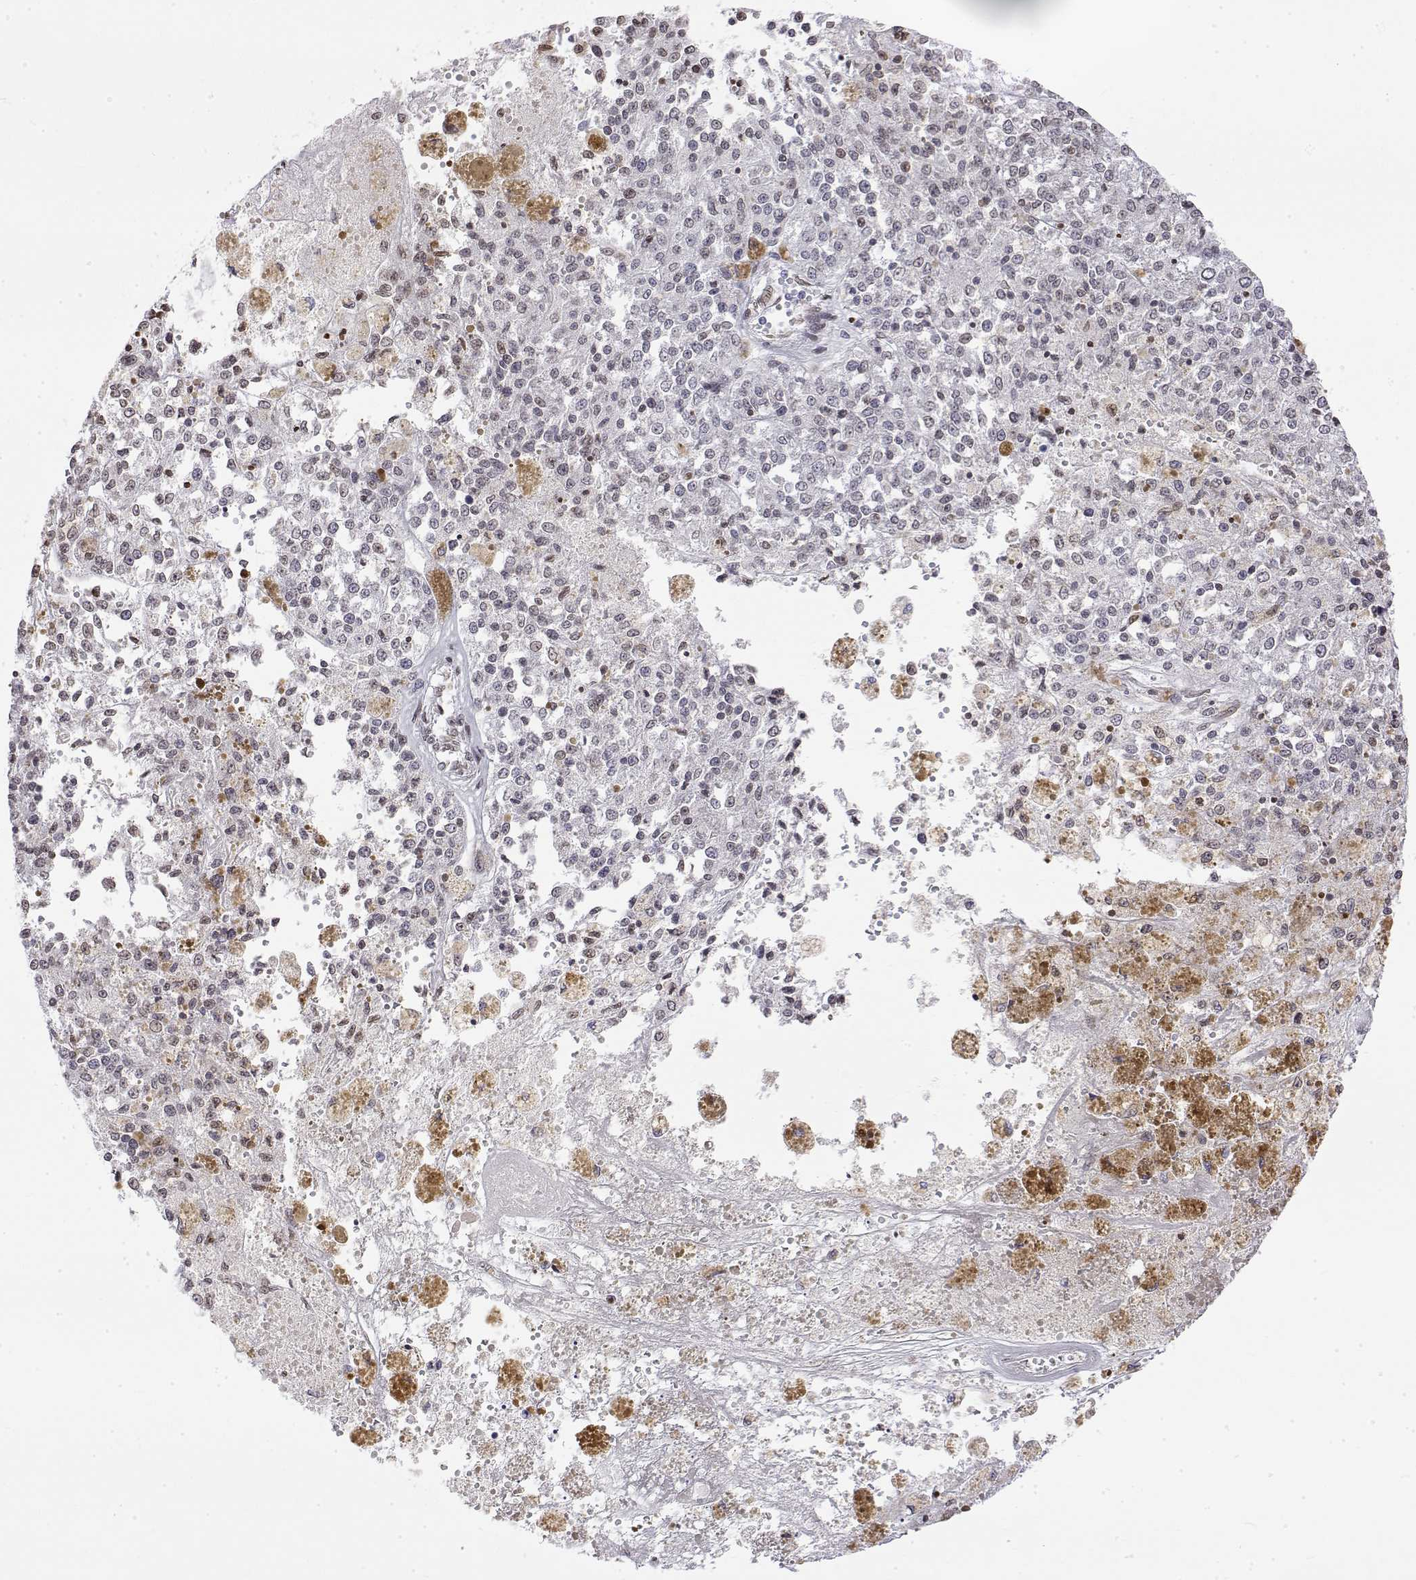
{"staining": {"intensity": "negative", "quantity": "none", "location": "none"}, "tissue": "melanoma", "cell_type": "Tumor cells", "image_type": "cancer", "snomed": [{"axis": "morphology", "description": "Malignant melanoma, Metastatic site"}, {"axis": "topography", "description": "Lymph node"}], "caption": "This histopathology image is of melanoma stained with immunohistochemistry to label a protein in brown with the nuclei are counter-stained blue. There is no expression in tumor cells.", "gene": "ZNF532", "patient": {"sex": "female", "age": 64}}